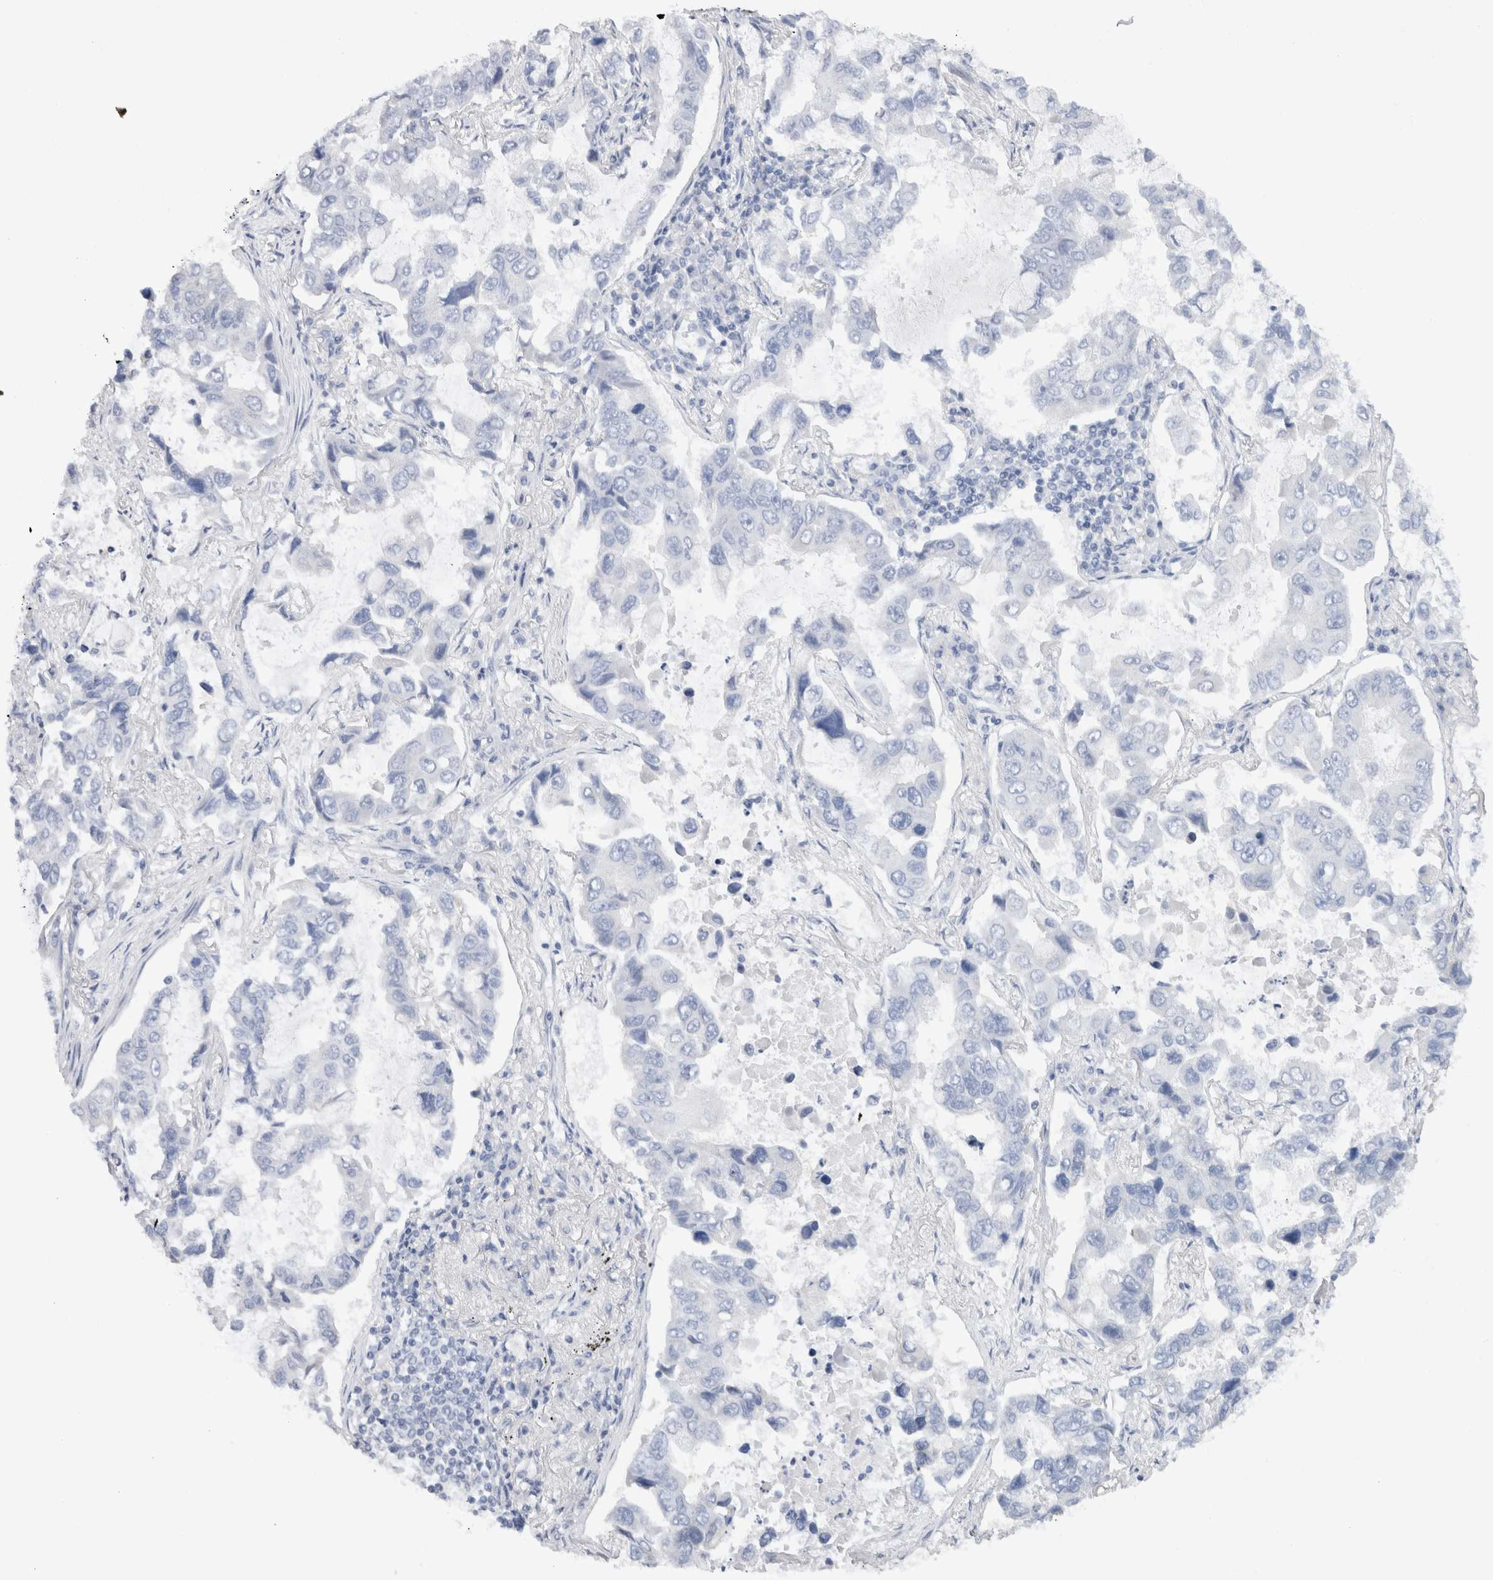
{"staining": {"intensity": "negative", "quantity": "none", "location": "none"}, "tissue": "lung cancer", "cell_type": "Tumor cells", "image_type": "cancer", "snomed": [{"axis": "morphology", "description": "Adenocarcinoma, NOS"}, {"axis": "topography", "description": "Lung"}], "caption": "Image shows no protein positivity in tumor cells of adenocarcinoma (lung) tissue. Brightfield microscopy of immunohistochemistry (IHC) stained with DAB (3,3'-diaminobenzidine) (brown) and hematoxylin (blue), captured at high magnification.", "gene": "C9orf50", "patient": {"sex": "male", "age": 64}}